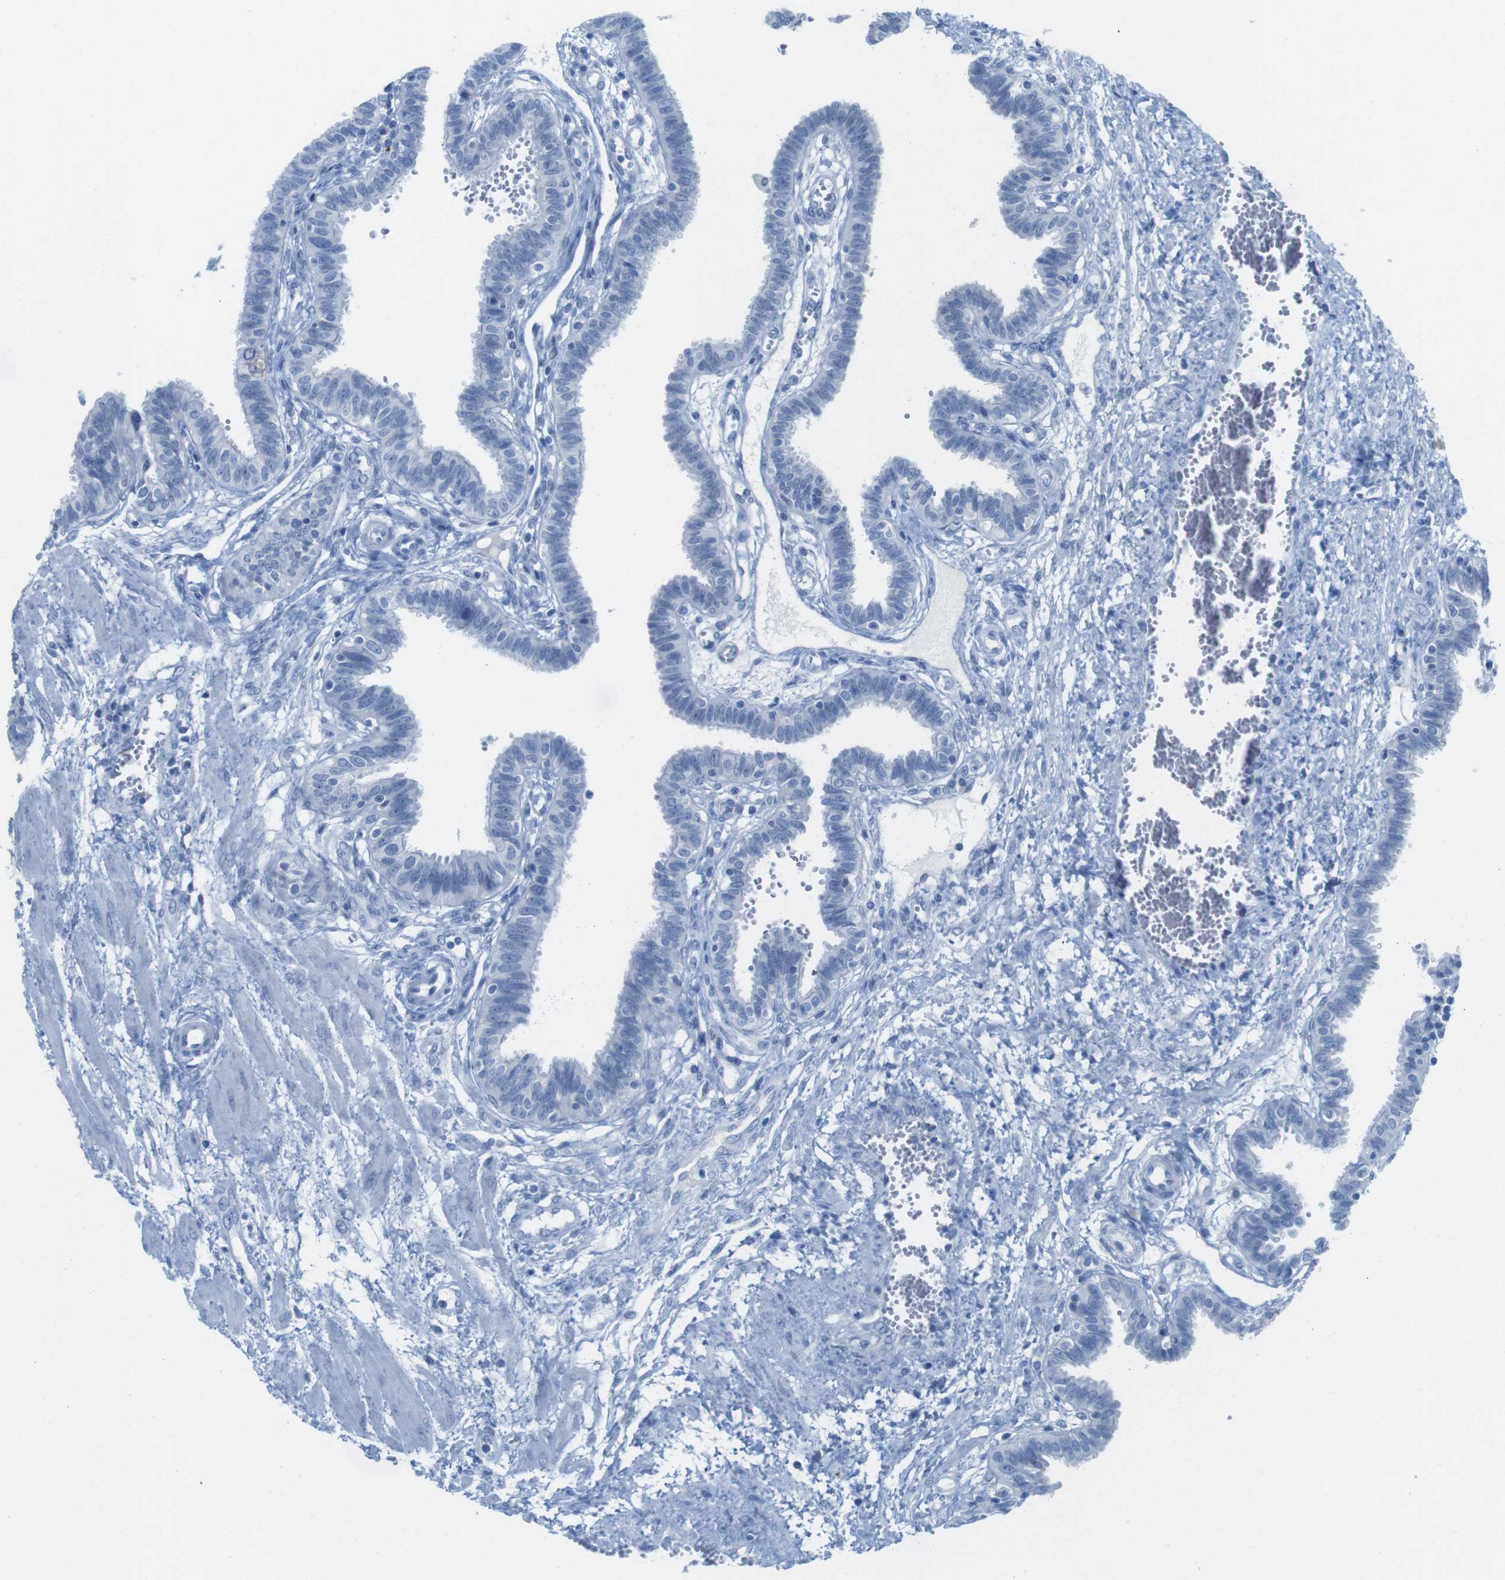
{"staining": {"intensity": "negative", "quantity": "none", "location": "none"}, "tissue": "fallopian tube", "cell_type": "Glandular cells", "image_type": "normal", "snomed": [{"axis": "morphology", "description": "Normal tissue, NOS"}, {"axis": "topography", "description": "Fallopian tube"}], "caption": "Image shows no significant protein expression in glandular cells of unremarkable fallopian tube. Nuclei are stained in blue.", "gene": "OPN1SW", "patient": {"sex": "female", "age": 32}}